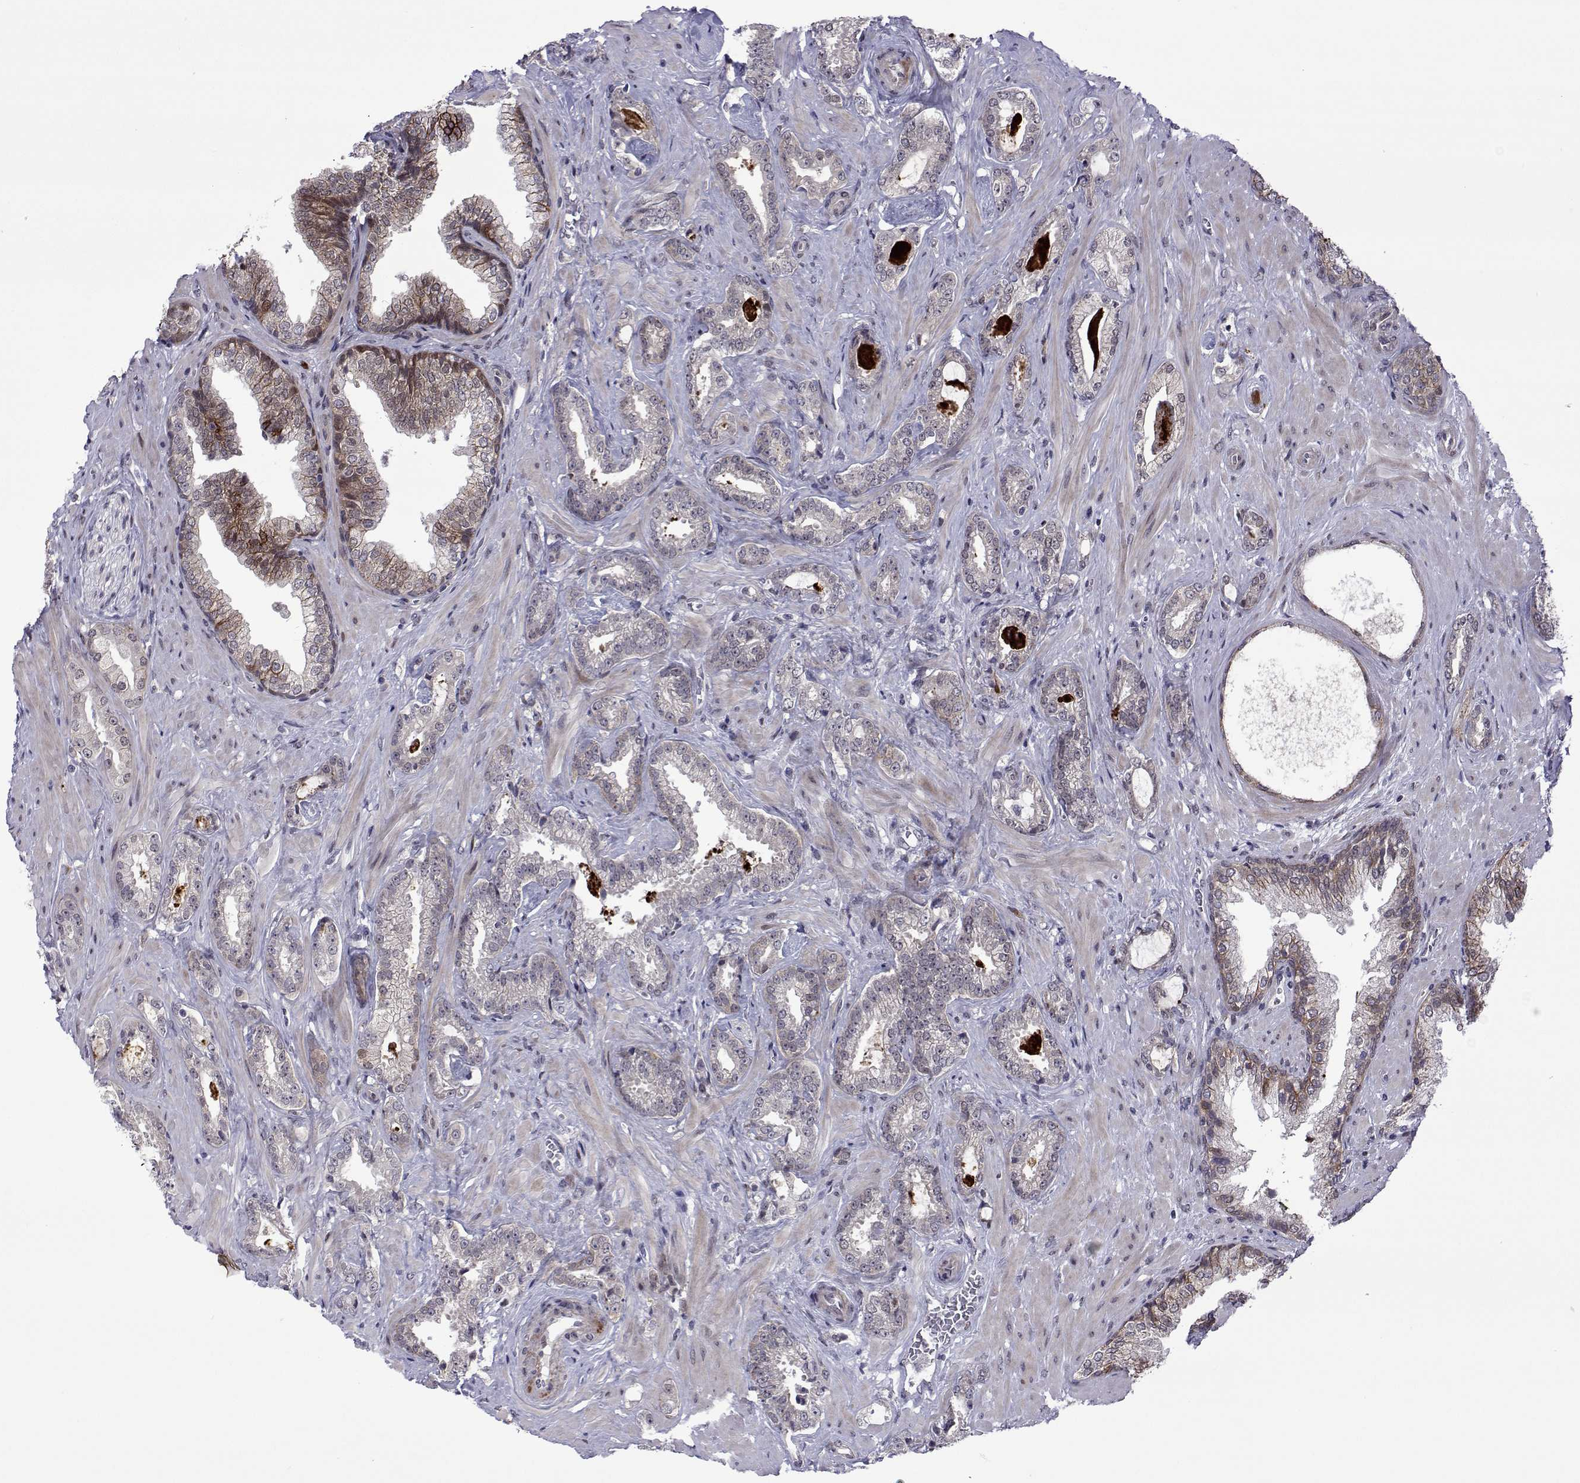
{"staining": {"intensity": "negative", "quantity": "none", "location": "none"}, "tissue": "prostate cancer", "cell_type": "Tumor cells", "image_type": "cancer", "snomed": [{"axis": "morphology", "description": "Adenocarcinoma, Low grade"}, {"axis": "topography", "description": "Prostate"}], "caption": "Photomicrograph shows no protein expression in tumor cells of prostate adenocarcinoma (low-grade) tissue.", "gene": "EFCAB3", "patient": {"sex": "male", "age": 61}}